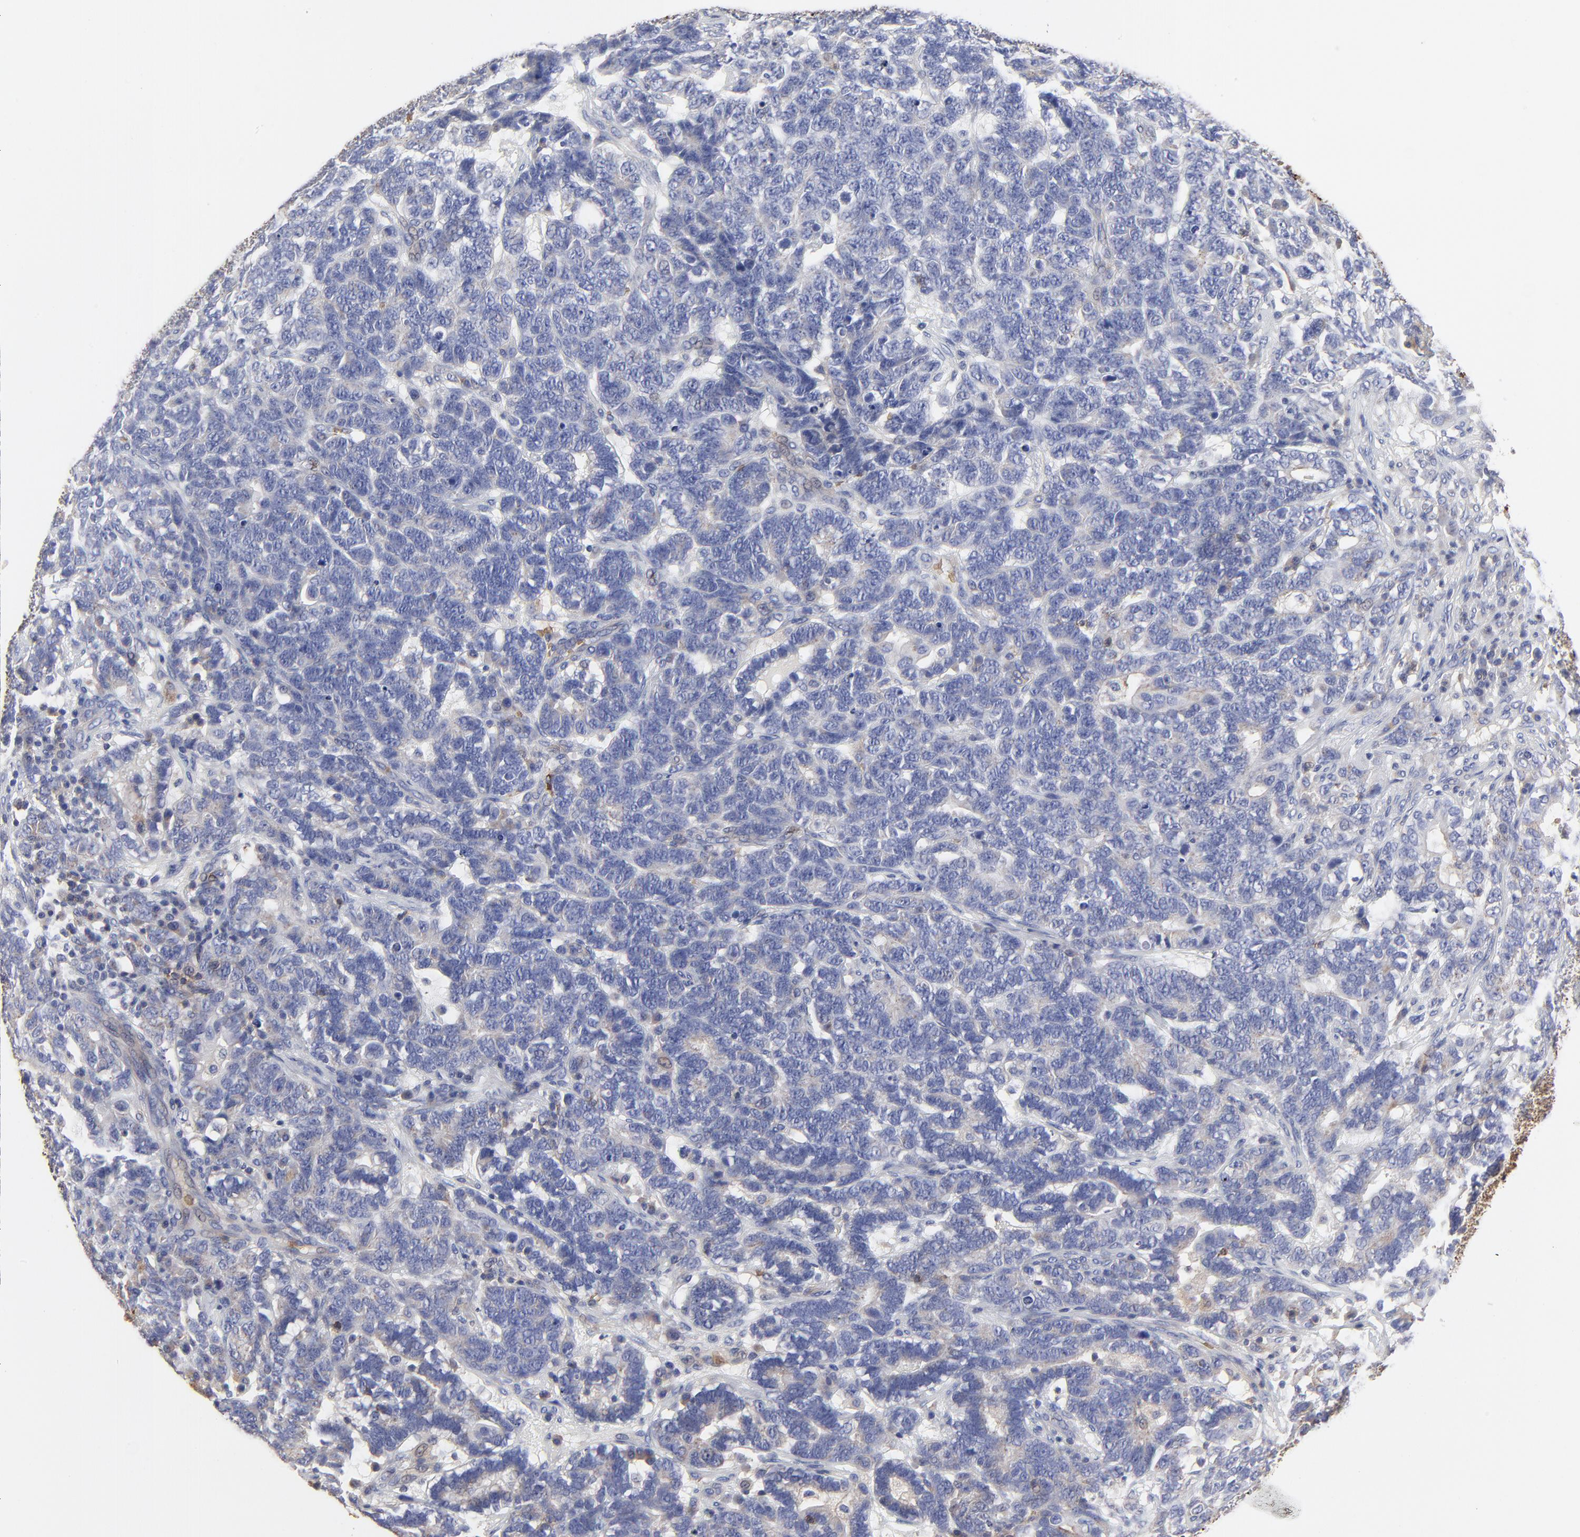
{"staining": {"intensity": "negative", "quantity": "none", "location": "none"}, "tissue": "testis cancer", "cell_type": "Tumor cells", "image_type": "cancer", "snomed": [{"axis": "morphology", "description": "Carcinoma, Embryonal, NOS"}, {"axis": "topography", "description": "Testis"}], "caption": "DAB immunohistochemical staining of embryonal carcinoma (testis) exhibits no significant expression in tumor cells.", "gene": "PAG1", "patient": {"sex": "male", "age": 26}}